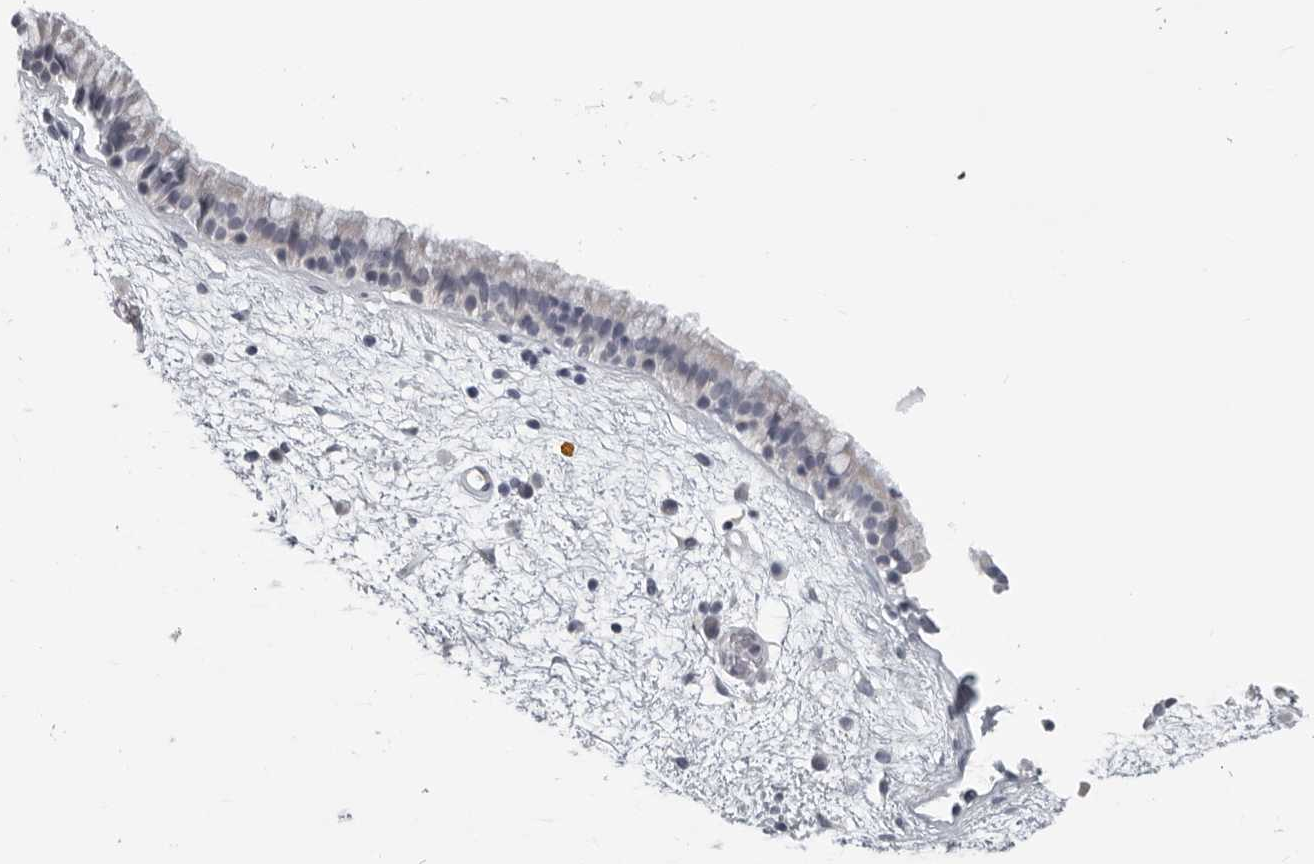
{"staining": {"intensity": "weak", "quantity": "25%-75%", "location": "cytoplasmic/membranous"}, "tissue": "nasopharynx", "cell_type": "Respiratory epithelial cells", "image_type": "normal", "snomed": [{"axis": "morphology", "description": "Normal tissue, NOS"}, {"axis": "morphology", "description": "Inflammation, NOS"}, {"axis": "topography", "description": "Nasopharynx"}], "caption": "Brown immunohistochemical staining in unremarkable human nasopharynx reveals weak cytoplasmic/membranous staining in about 25%-75% of respiratory epithelial cells. The protein of interest is stained brown, and the nuclei are stained in blue (DAB IHC with brightfield microscopy, high magnification).", "gene": "OPLAH", "patient": {"sex": "male", "age": 48}}